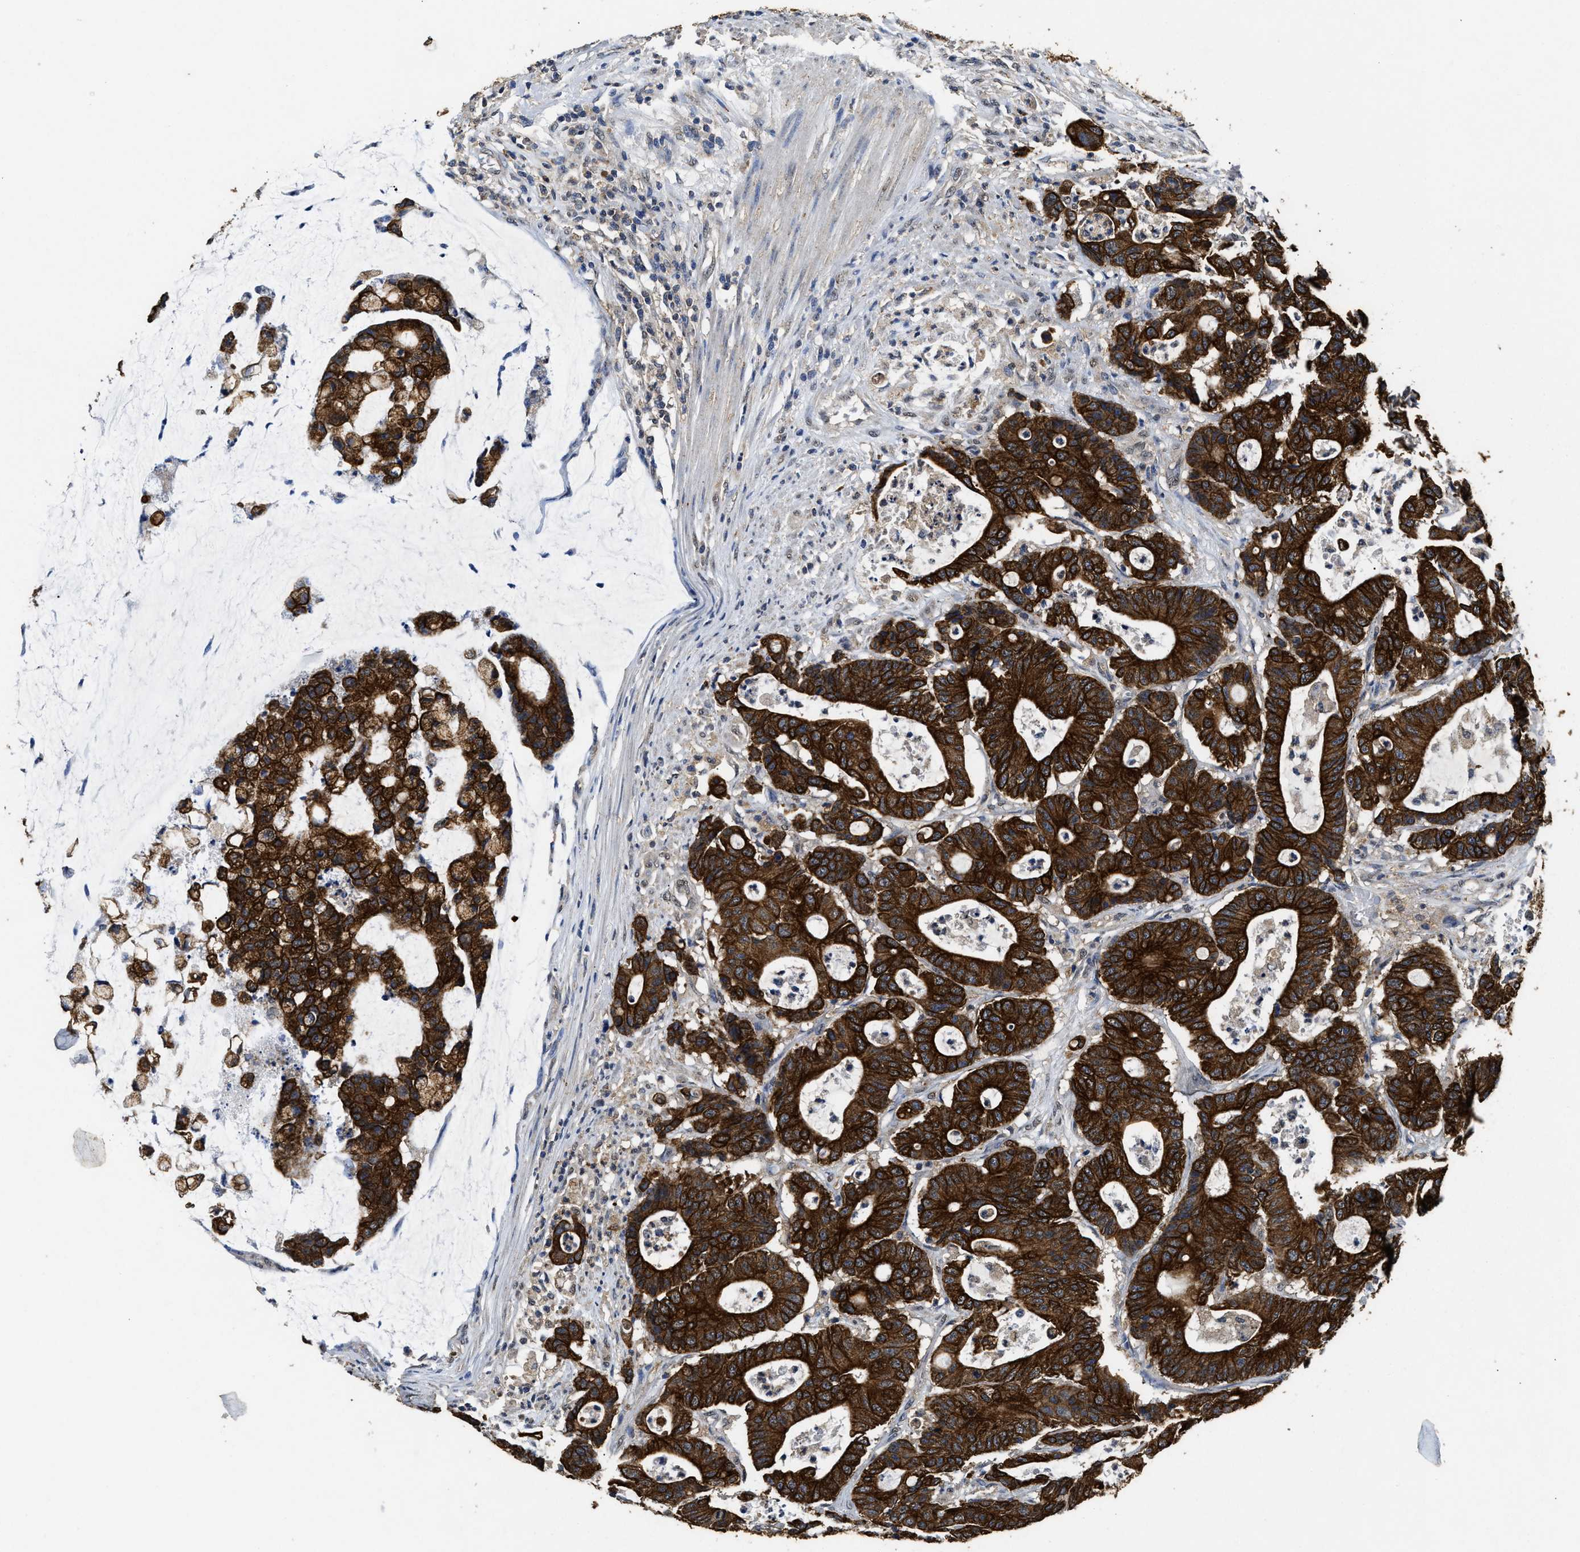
{"staining": {"intensity": "strong", "quantity": ">75%", "location": "cytoplasmic/membranous"}, "tissue": "colorectal cancer", "cell_type": "Tumor cells", "image_type": "cancer", "snomed": [{"axis": "morphology", "description": "Adenocarcinoma, NOS"}, {"axis": "topography", "description": "Colon"}], "caption": "DAB immunohistochemical staining of colorectal cancer reveals strong cytoplasmic/membranous protein expression in about >75% of tumor cells. (Brightfield microscopy of DAB IHC at high magnification).", "gene": "CTNNA1", "patient": {"sex": "female", "age": 84}}